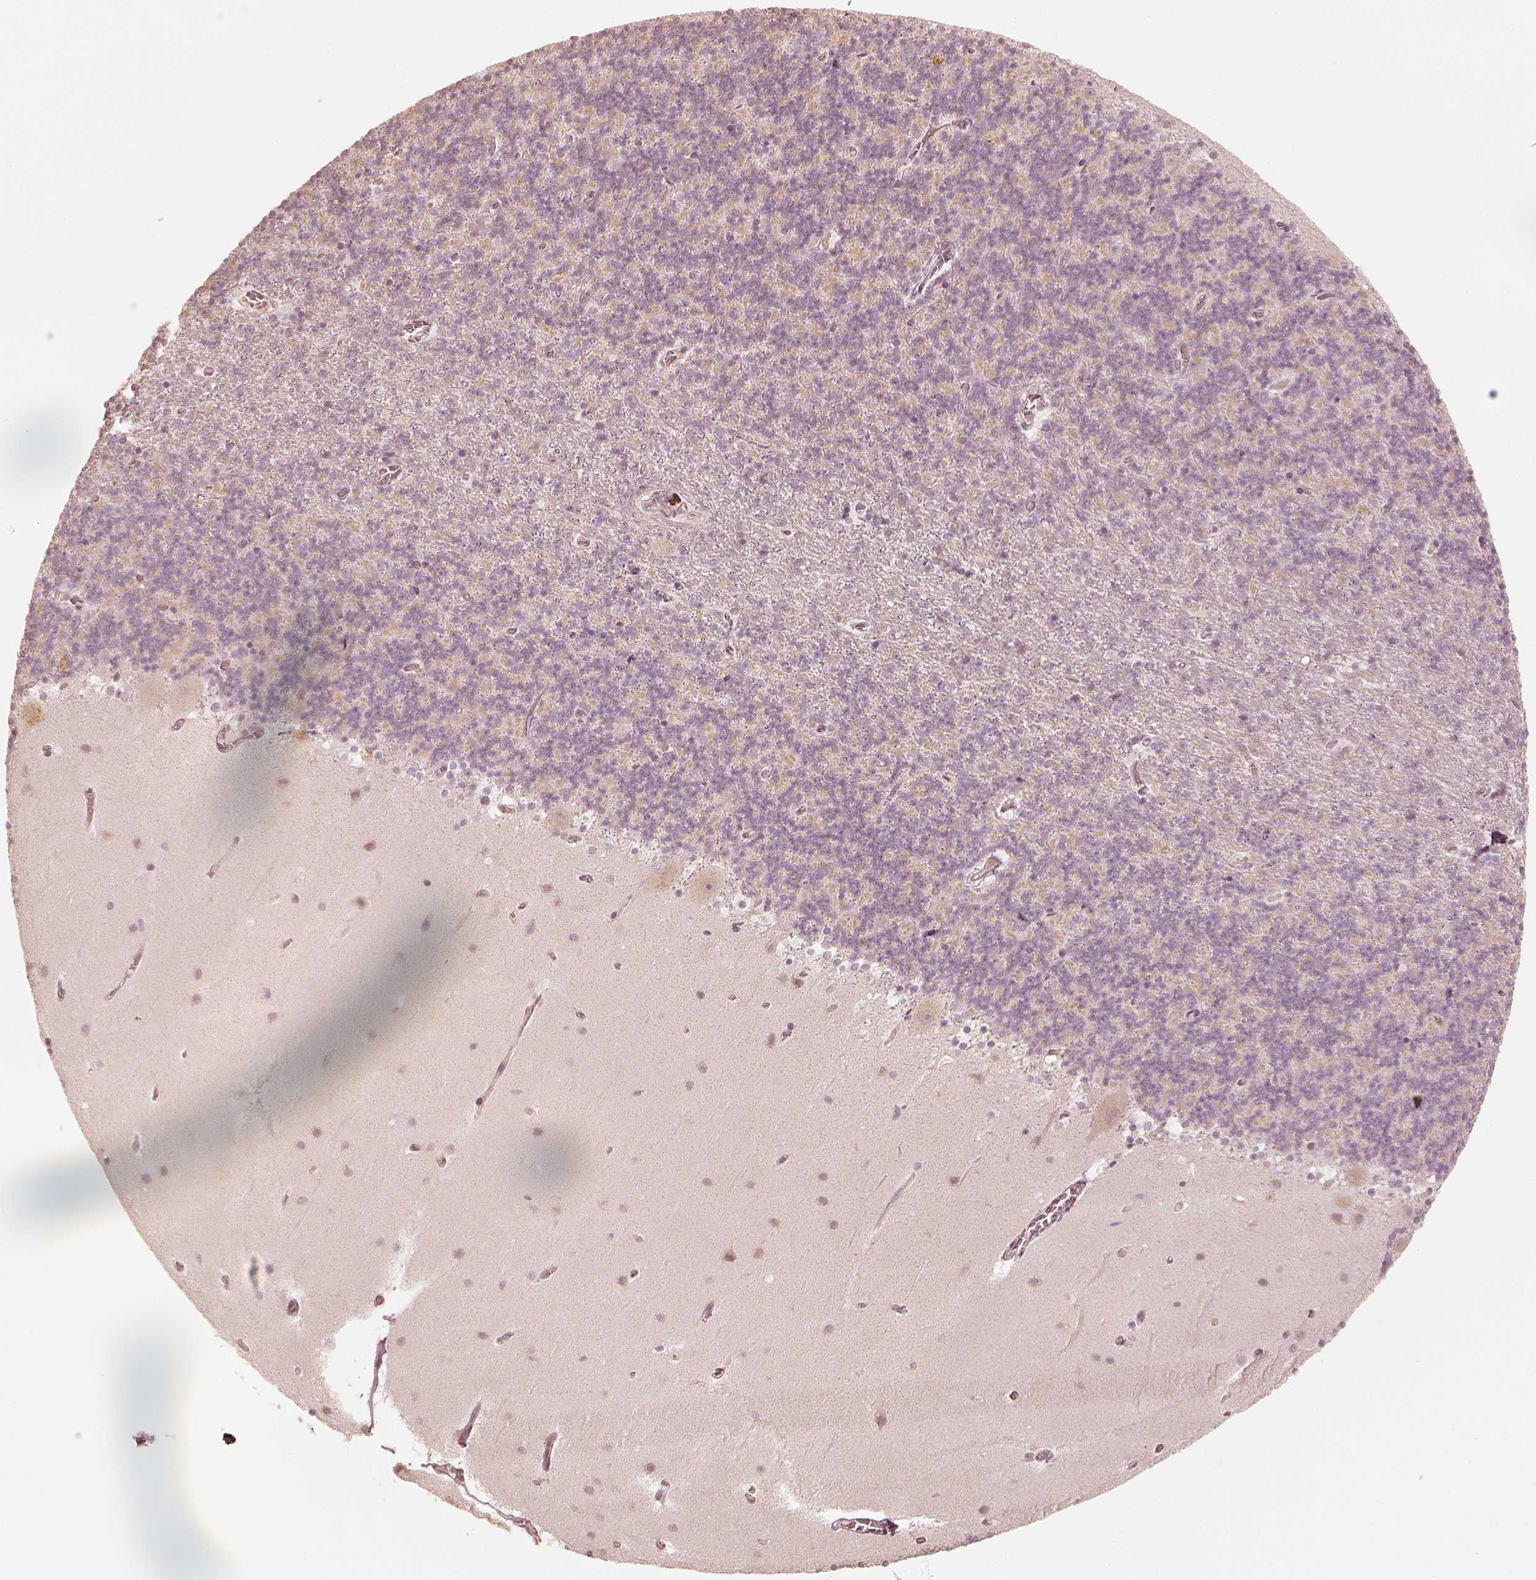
{"staining": {"intensity": "weak", "quantity": "<25%", "location": "cytoplasmic/membranous"}, "tissue": "cerebellum", "cell_type": "Cells in granular layer", "image_type": "normal", "snomed": [{"axis": "morphology", "description": "Normal tissue, NOS"}, {"axis": "topography", "description": "Cerebellum"}], "caption": "IHC photomicrograph of unremarkable cerebellum: cerebellum stained with DAB (3,3'-diaminobenzidine) shows no significant protein positivity in cells in granular layer. (IHC, brightfield microscopy, high magnification).", "gene": "GORASP2", "patient": {"sex": "male", "age": 70}}